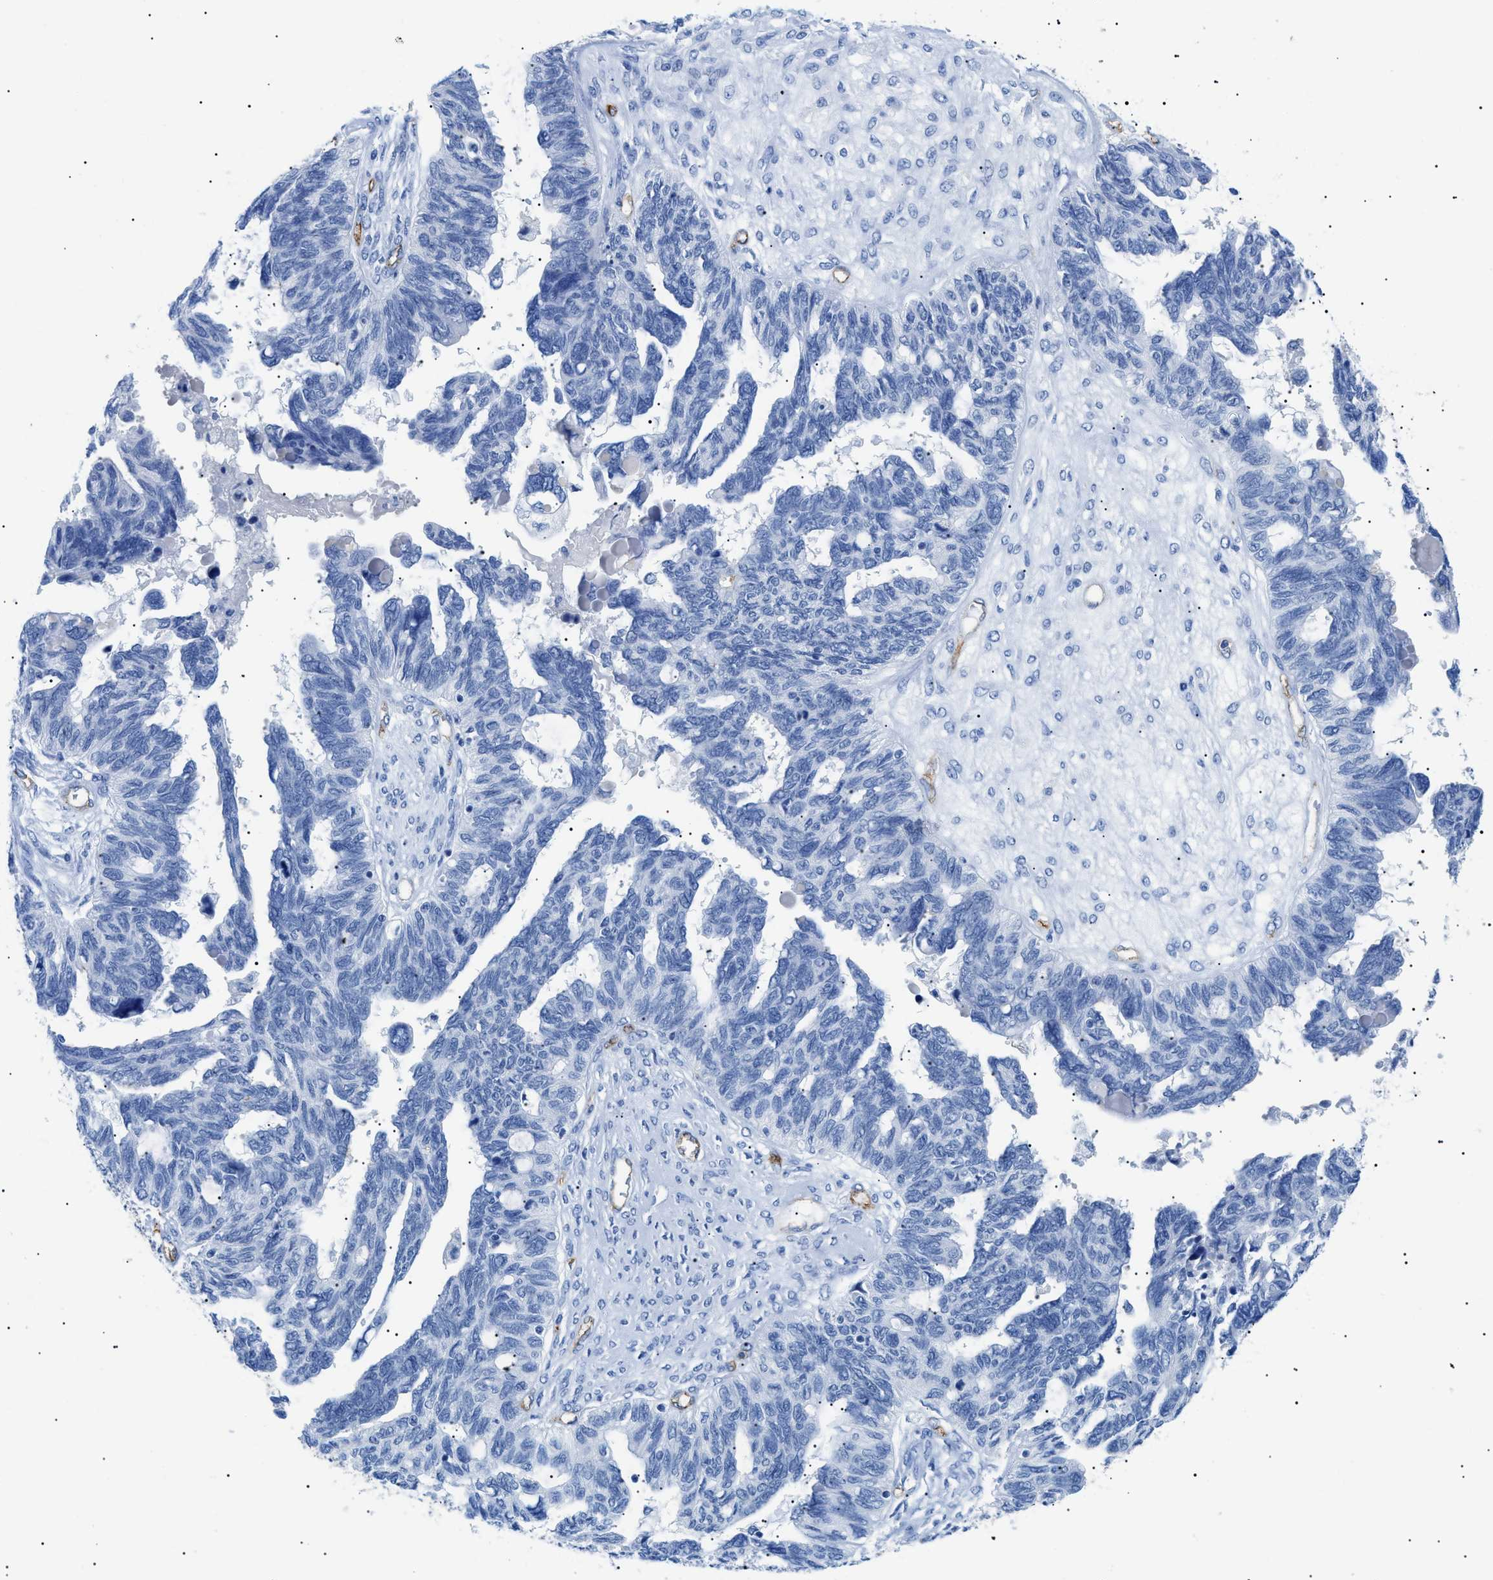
{"staining": {"intensity": "negative", "quantity": "none", "location": "none"}, "tissue": "ovarian cancer", "cell_type": "Tumor cells", "image_type": "cancer", "snomed": [{"axis": "morphology", "description": "Cystadenocarcinoma, serous, NOS"}, {"axis": "topography", "description": "Ovary"}], "caption": "A high-resolution image shows immunohistochemistry (IHC) staining of ovarian serous cystadenocarcinoma, which demonstrates no significant positivity in tumor cells.", "gene": "PODXL", "patient": {"sex": "female", "age": 79}}